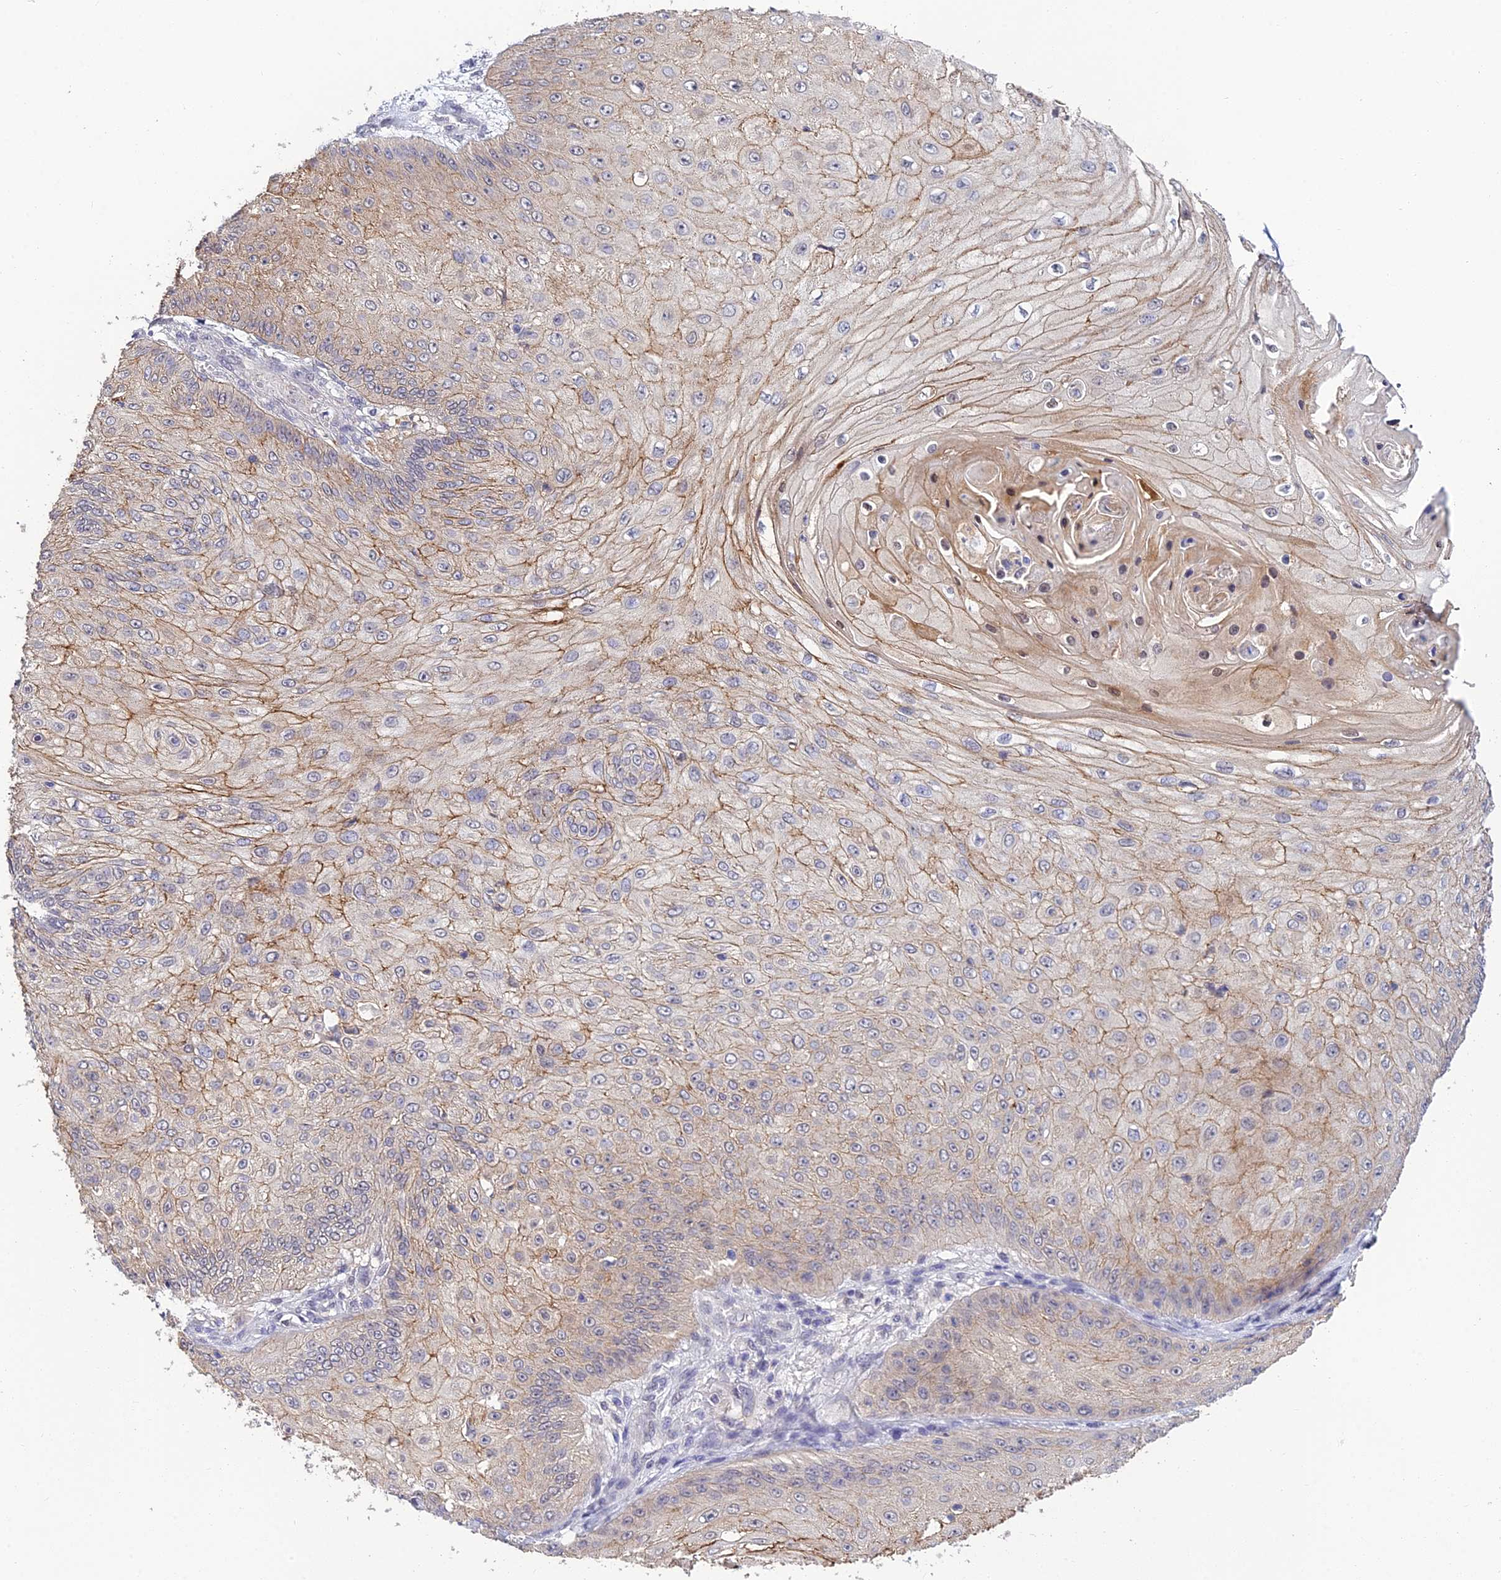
{"staining": {"intensity": "moderate", "quantity": "25%-75%", "location": "cytoplasmic/membranous"}, "tissue": "skin cancer", "cell_type": "Tumor cells", "image_type": "cancer", "snomed": [{"axis": "morphology", "description": "Squamous cell carcinoma, NOS"}, {"axis": "topography", "description": "Skin"}], "caption": "The immunohistochemical stain shows moderate cytoplasmic/membranous expression in tumor cells of skin cancer tissue. (DAB (3,3'-diaminobenzidine) IHC, brown staining for protein, blue staining for nuclei).", "gene": "HOXB1", "patient": {"sex": "male", "age": 70}}